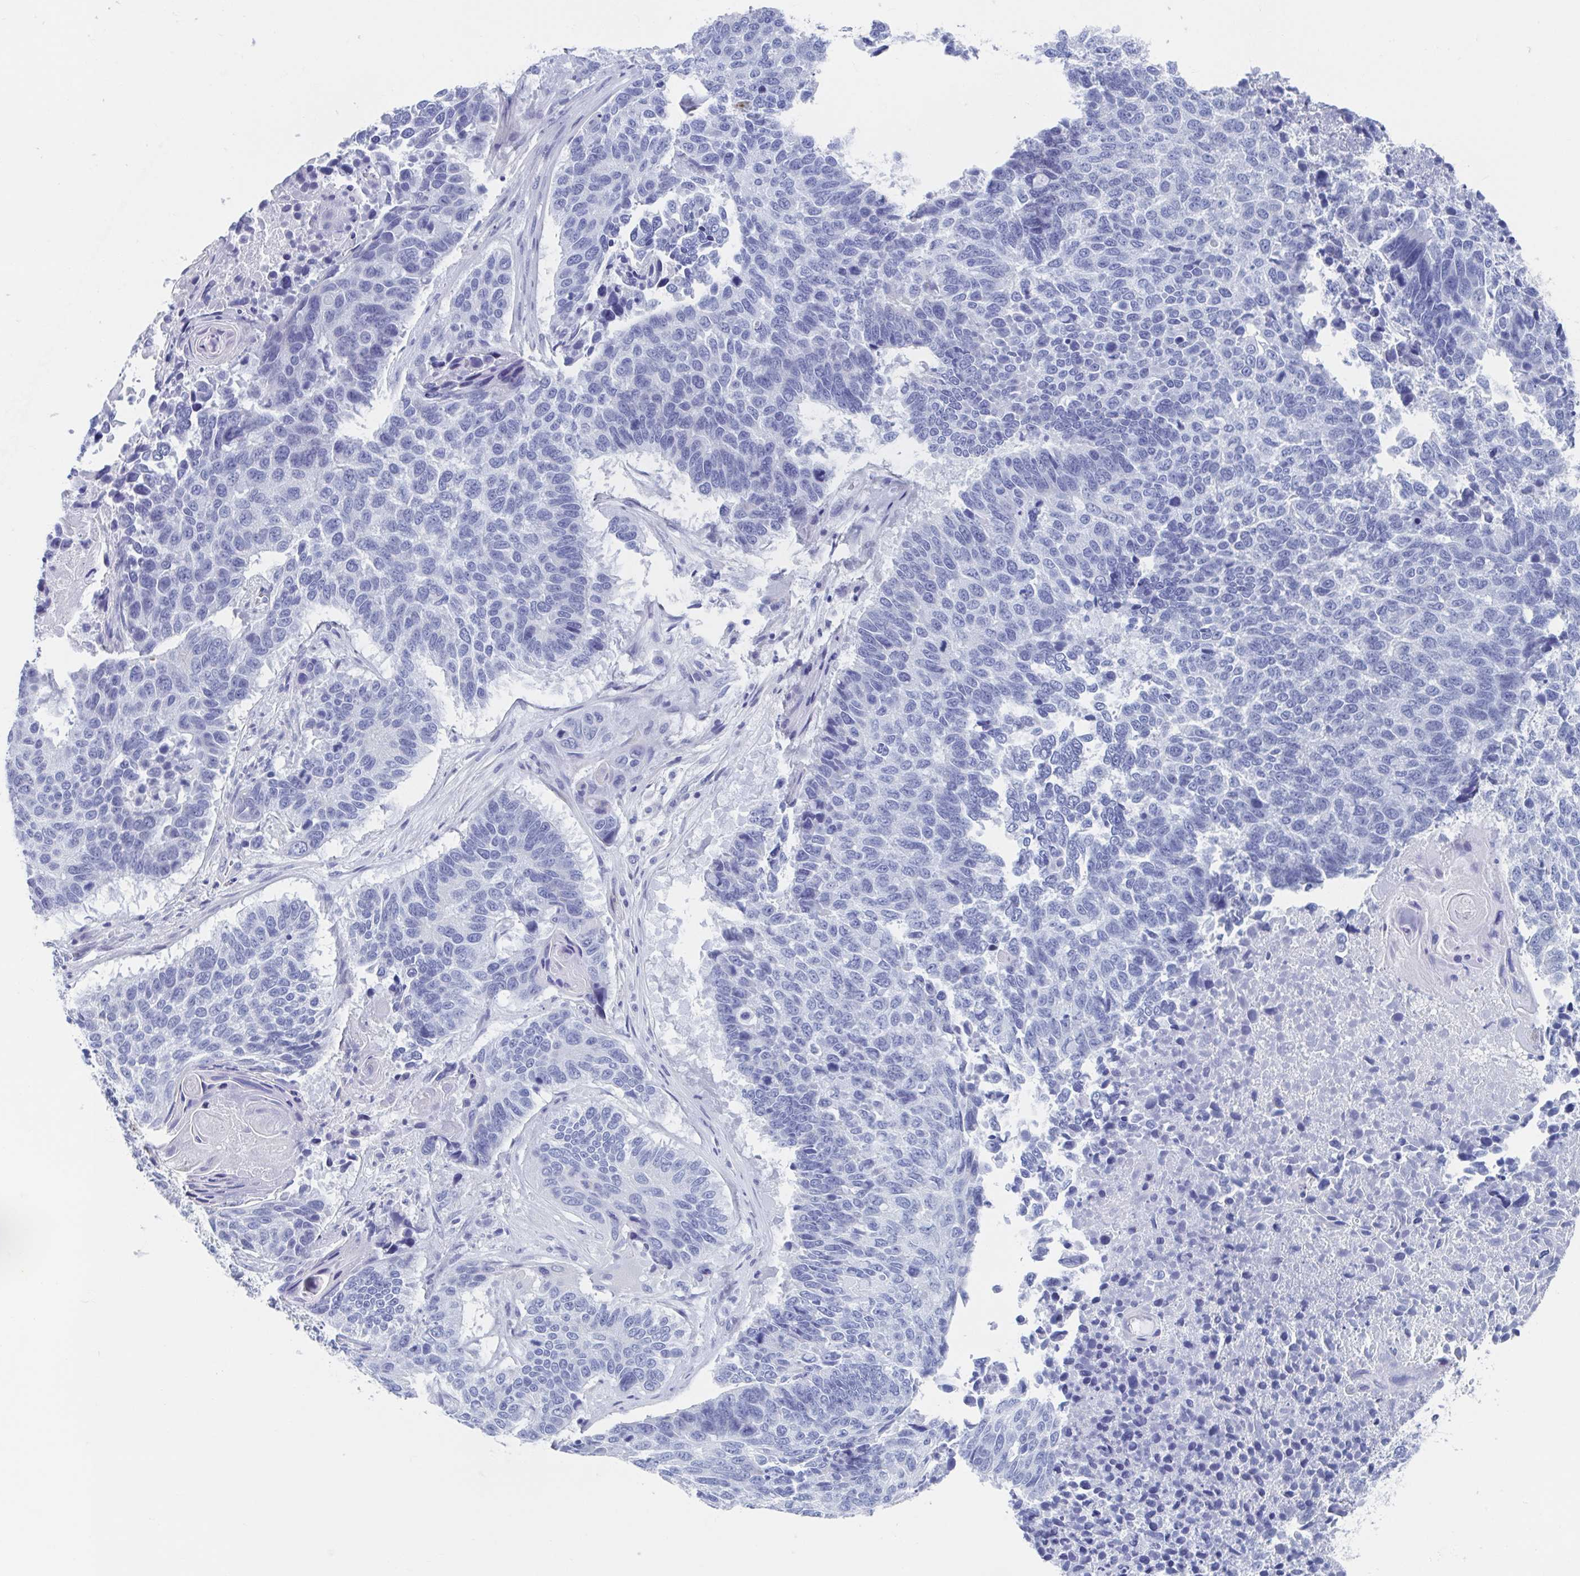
{"staining": {"intensity": "negative", "quantity": "none", "location": "none"}, "tissue": "lung cancer", "cell_type": "Tumor cells", "image_type": "cancer", "snomed": [{"axis": "morphology", "description": "Squamous cell carcinoma, NOS"}, {"axis": "topography", "description": "Lung"}], "caption": "IHC image of neoplastic tissue: squamous cell carcinoma (lung) stained with DAB displays no significant protein expression in tumor cells.", "gene": "SHCBP1L", "patient": {"sex": "male", "age": 73}}